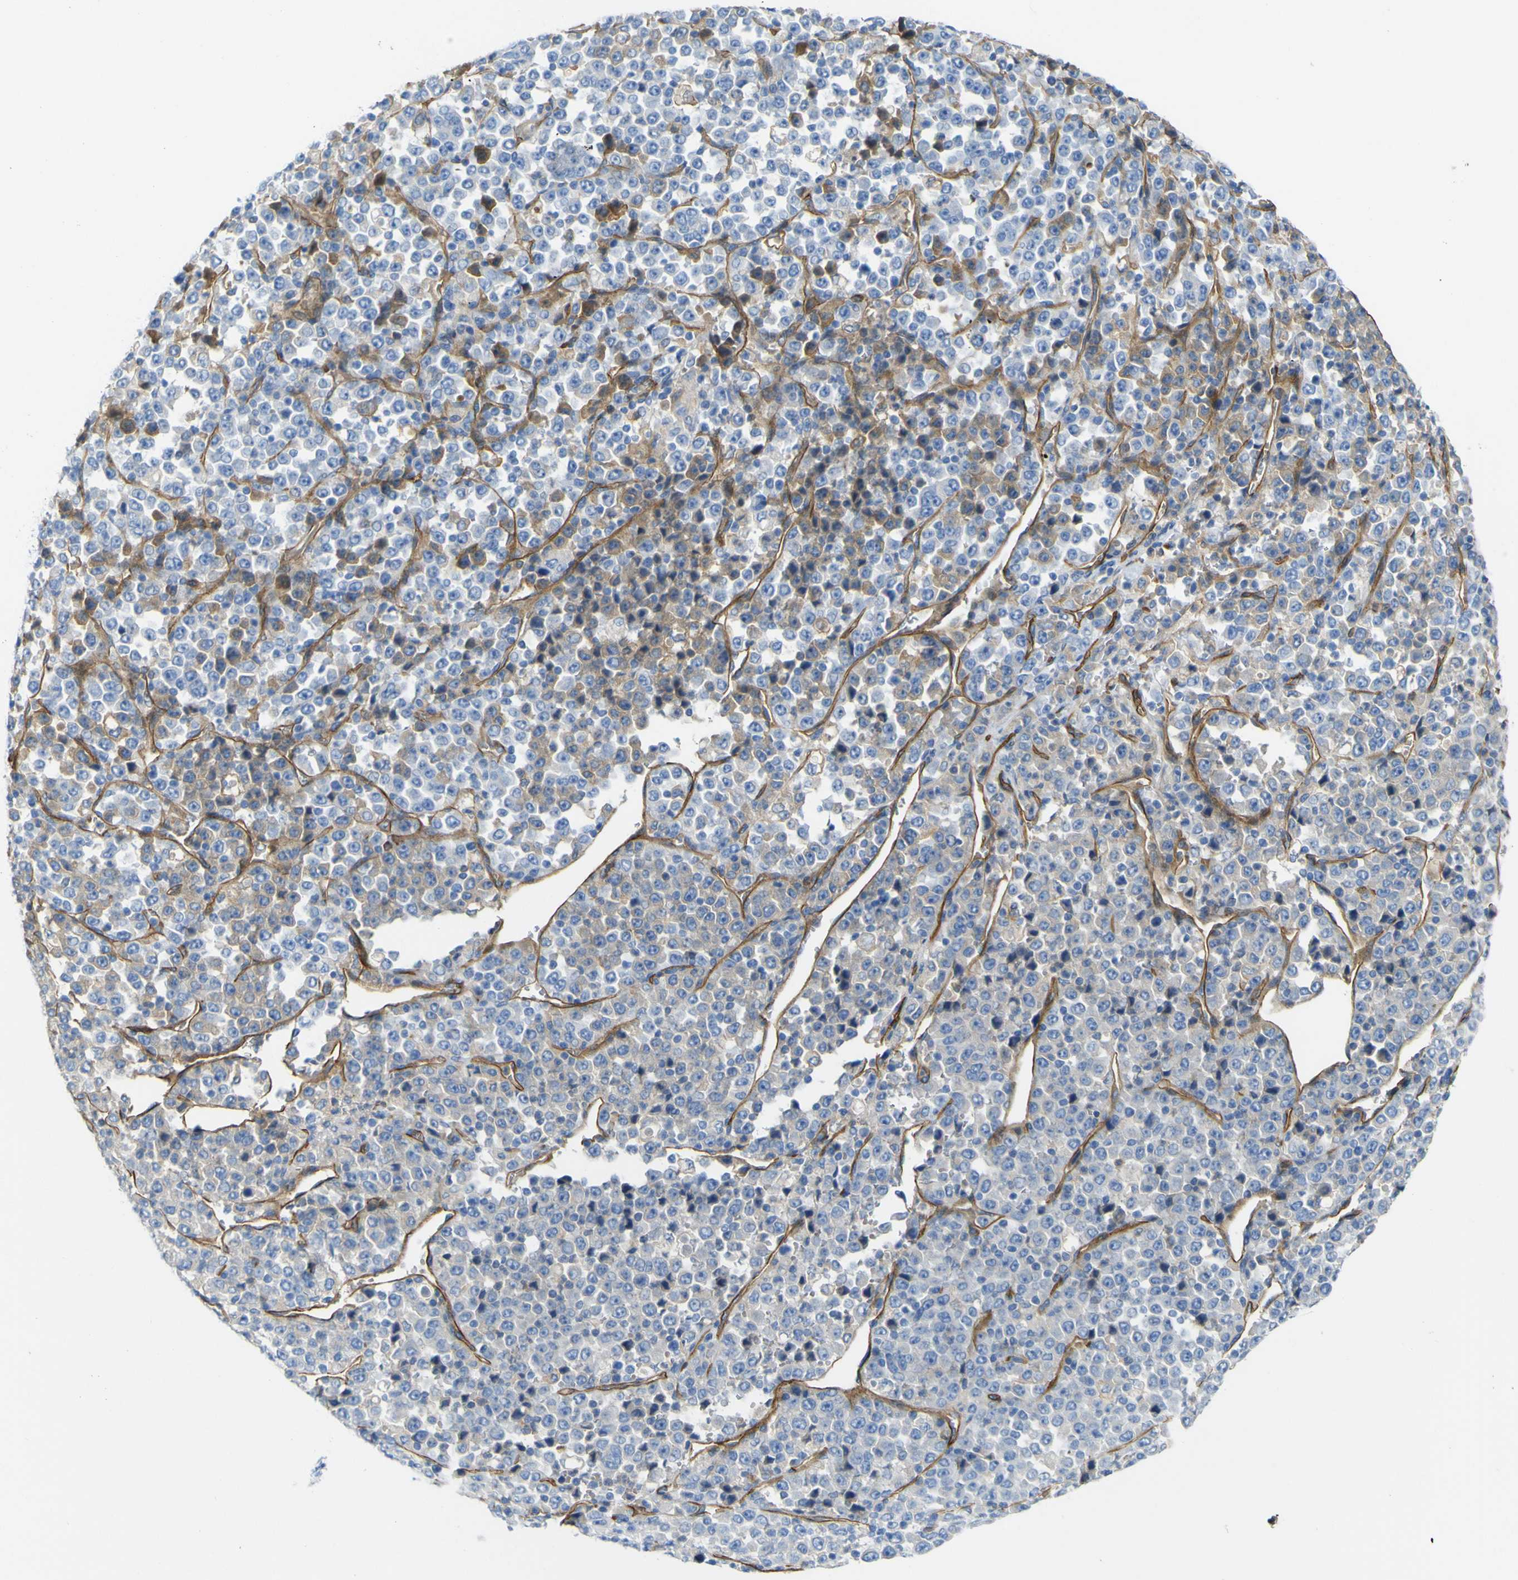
{"staining": {"intensity": "negative", "quantity": "none", "location": "none"}, "tissue": "stomach cancer", "cell_type": "Tumor cells", "image_type": "cancer", "snomed": [{"axis": "morphology", "description": "Normal tissue, NOS"}, {"axis": "morphology", "description": "Adenocarcinoma, NOS"}, {"axis": "topography", "description": "Stomach, upper"}, {"axis": "topography", "description": "Stomach"}], "caption": "Immunohistochemistry of adenocarcinoma (stomach) demonstrates no staining in tumor cells. Brightfield microscopy of immunohistochemistry stained with DAB (3,3'-diaminobenzidine) (brown) and hematoxylin (blue), captured at high magnification.", "gene": "CD93", "patient": {"sex": "male", "age": 59}}